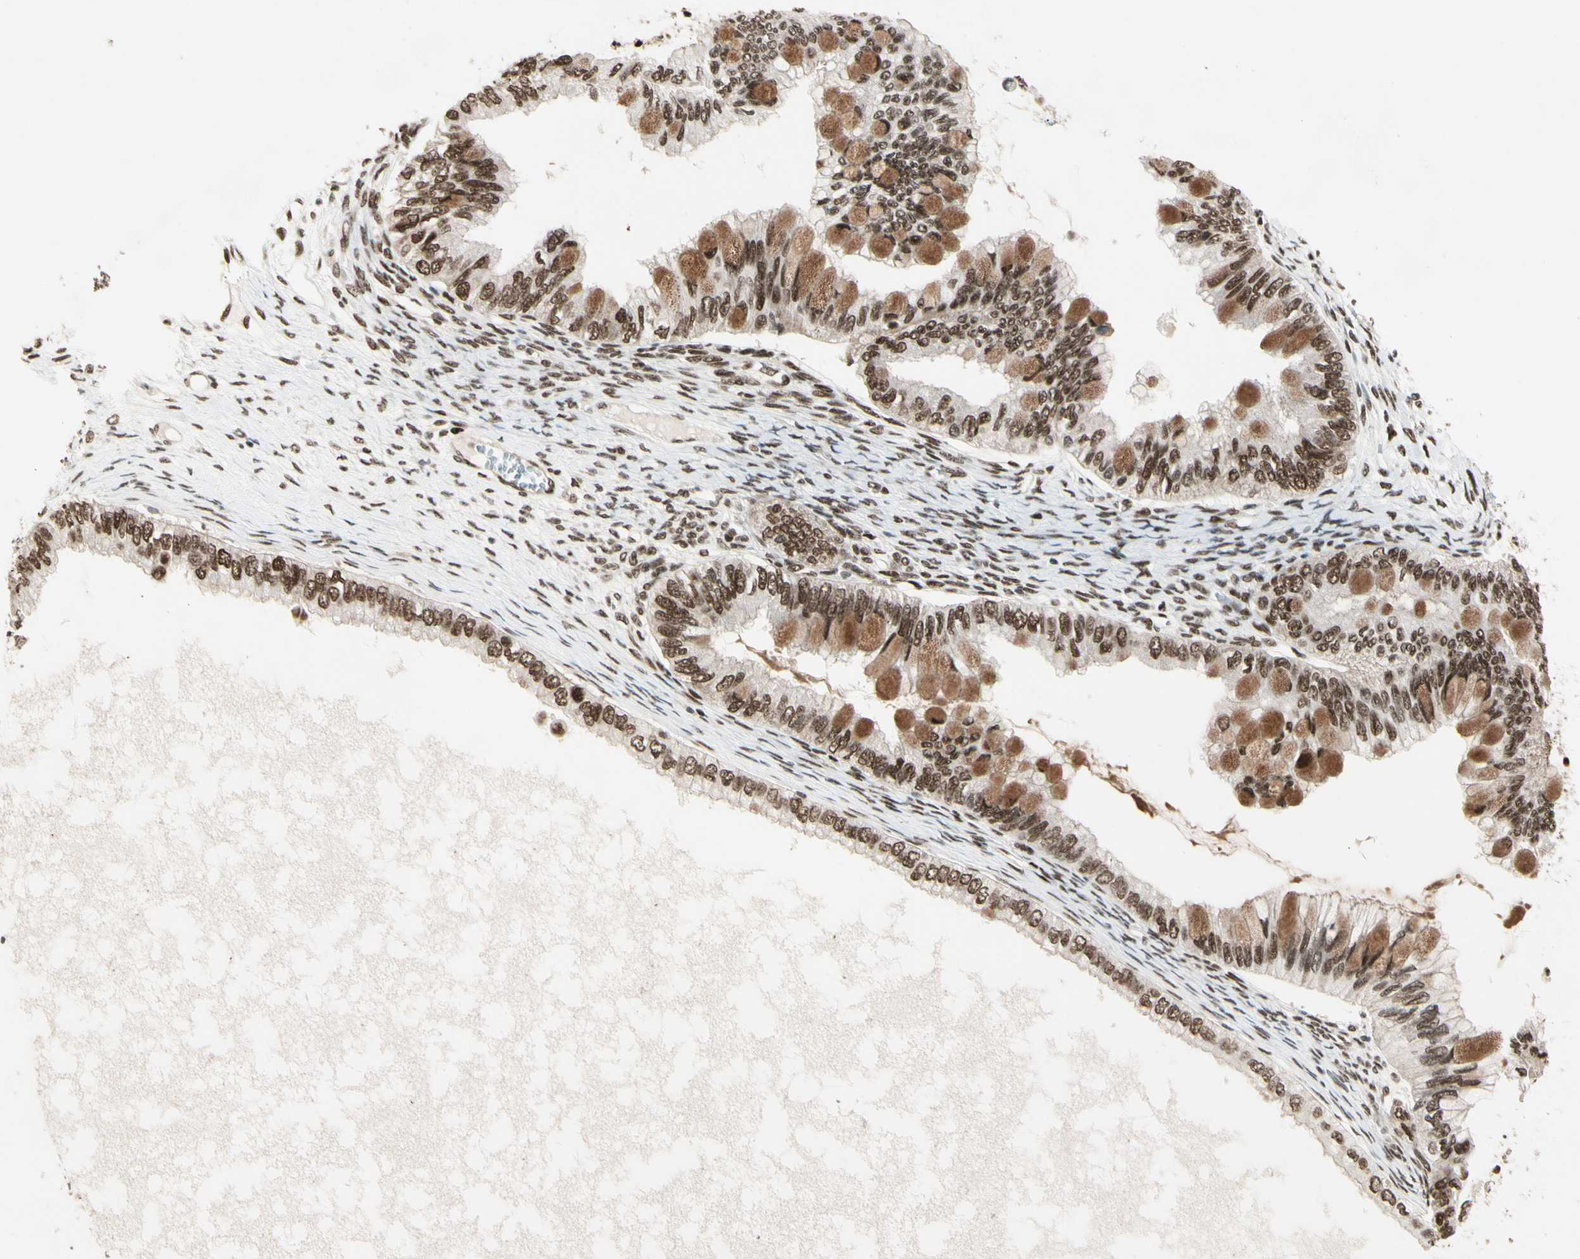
{"staining": {"intensity": "strong", "quantity": ">75%", "location": "cytoplasmic/membranous,nuclear"}, "tissue": "ovarian cancer", "cell_type": "Tumor cells", "image_type": "cancer", "snomed": [{"axis": "morphology", "description": "Cystadenocarcinoma, mucinous, NOS"}, {"axis": "topography", "description": "Ovary"}], "caption": "Tumor cells reveal high levels of strong cytoplasmic/membranous and nuclear positivity in about >75% of cells in ovarian mucinous cystadenocarcinoma.", "gene": "CHAMP1", "patient": {"sex": "female", "age": 80}}